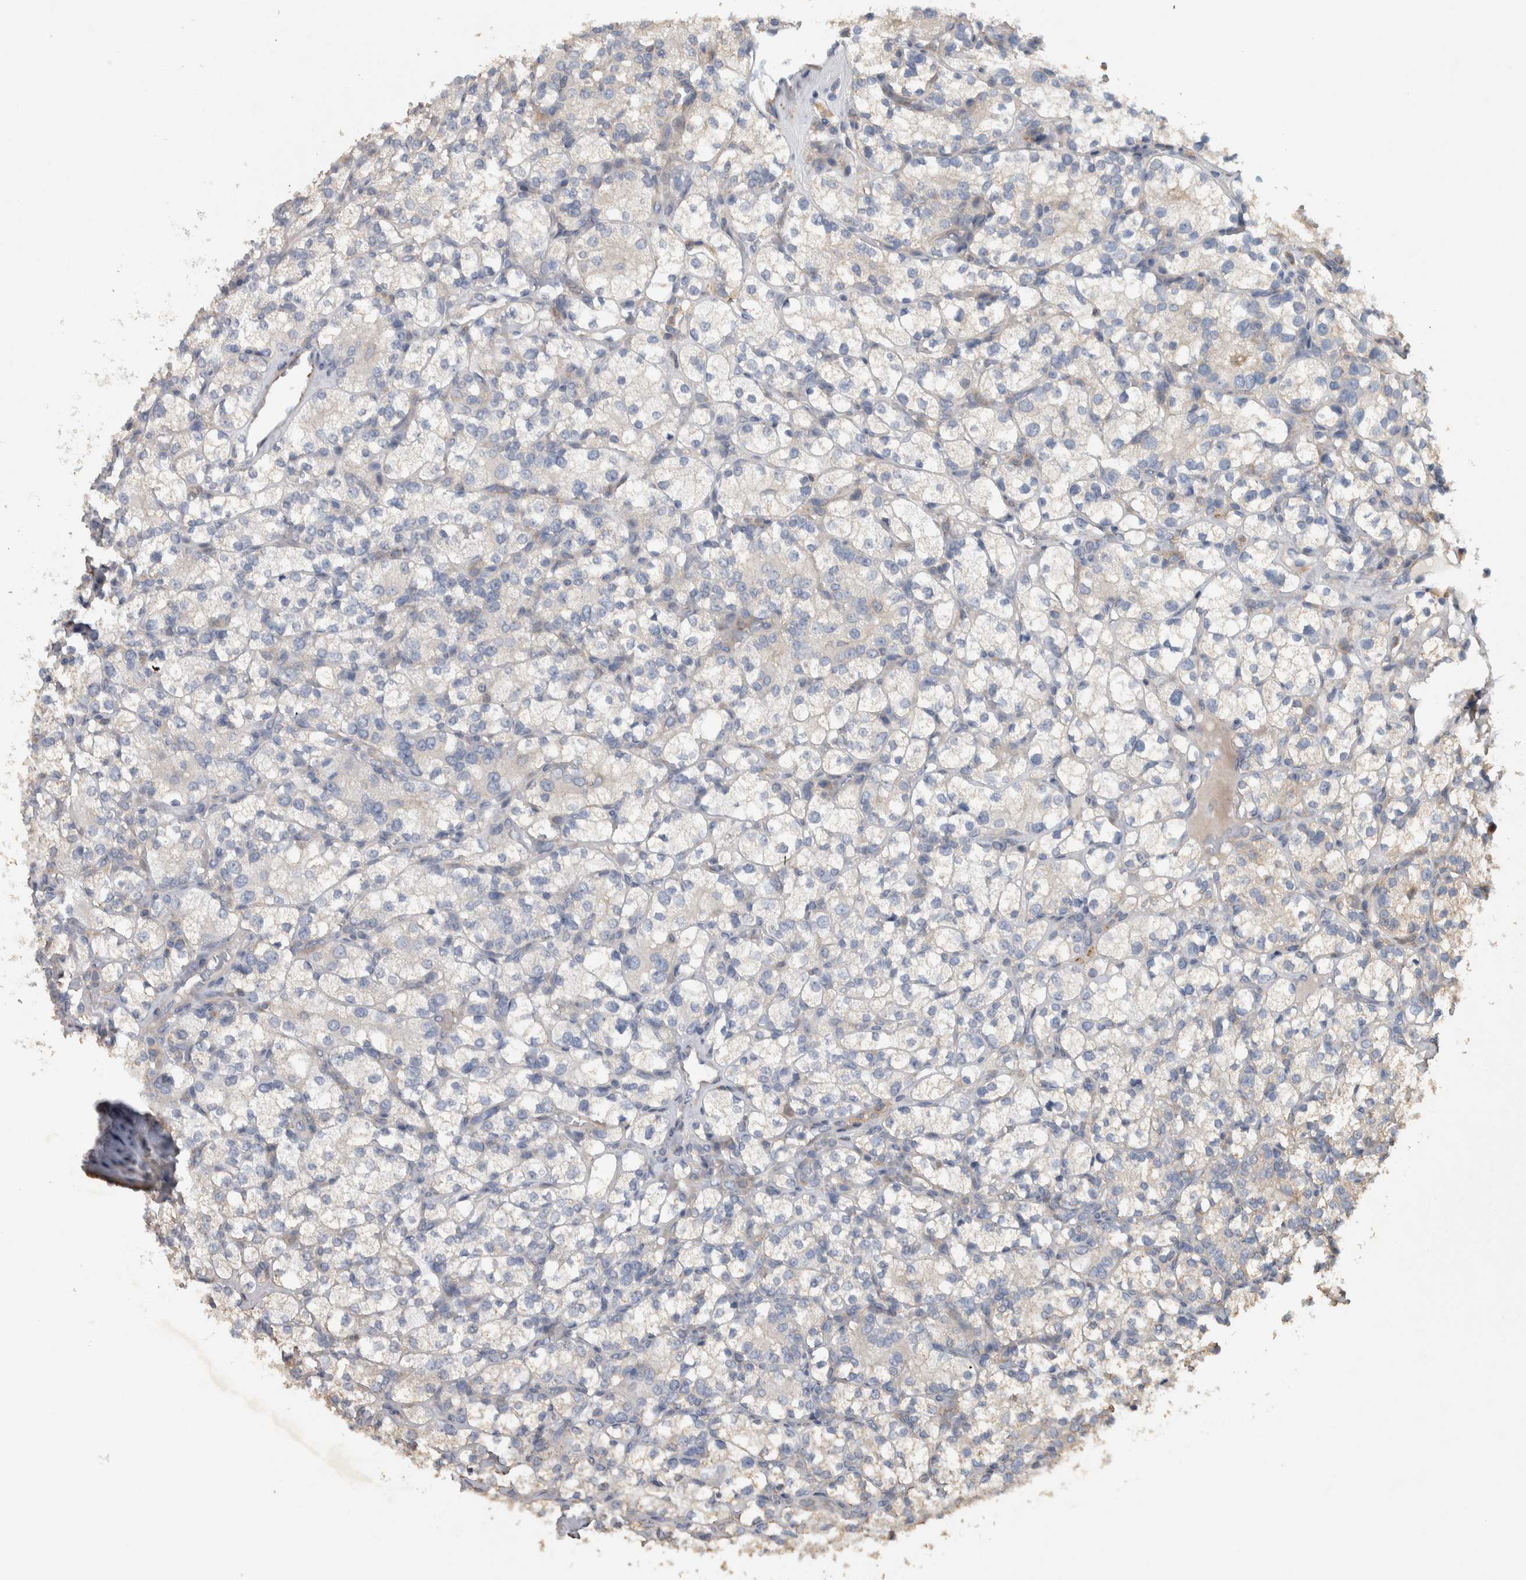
{"staining": {"intensity": "negative", "quantity": "none", "location": "none"}, "tissue": "renal cancer", "cell_type": "Tumor cells", "image_type": "cancer", "snomed": [{"axis": "morphology", "description": "Adenocarcinoma, NOS"}, {"axis": "topography", "description": "Kidney"}], "caption": "Immunohistochemistry photomicrograph of human renal cancer (adenocarcinoma) stained for a protein (brown), which demonstrates no positivity in tumor cells. (DAB immunohistochemistry (IHC) visualized using brightfield microscopy, high magnification).", "gene": "NT5C2", "patient": {"sex": "male", "age": 77}}